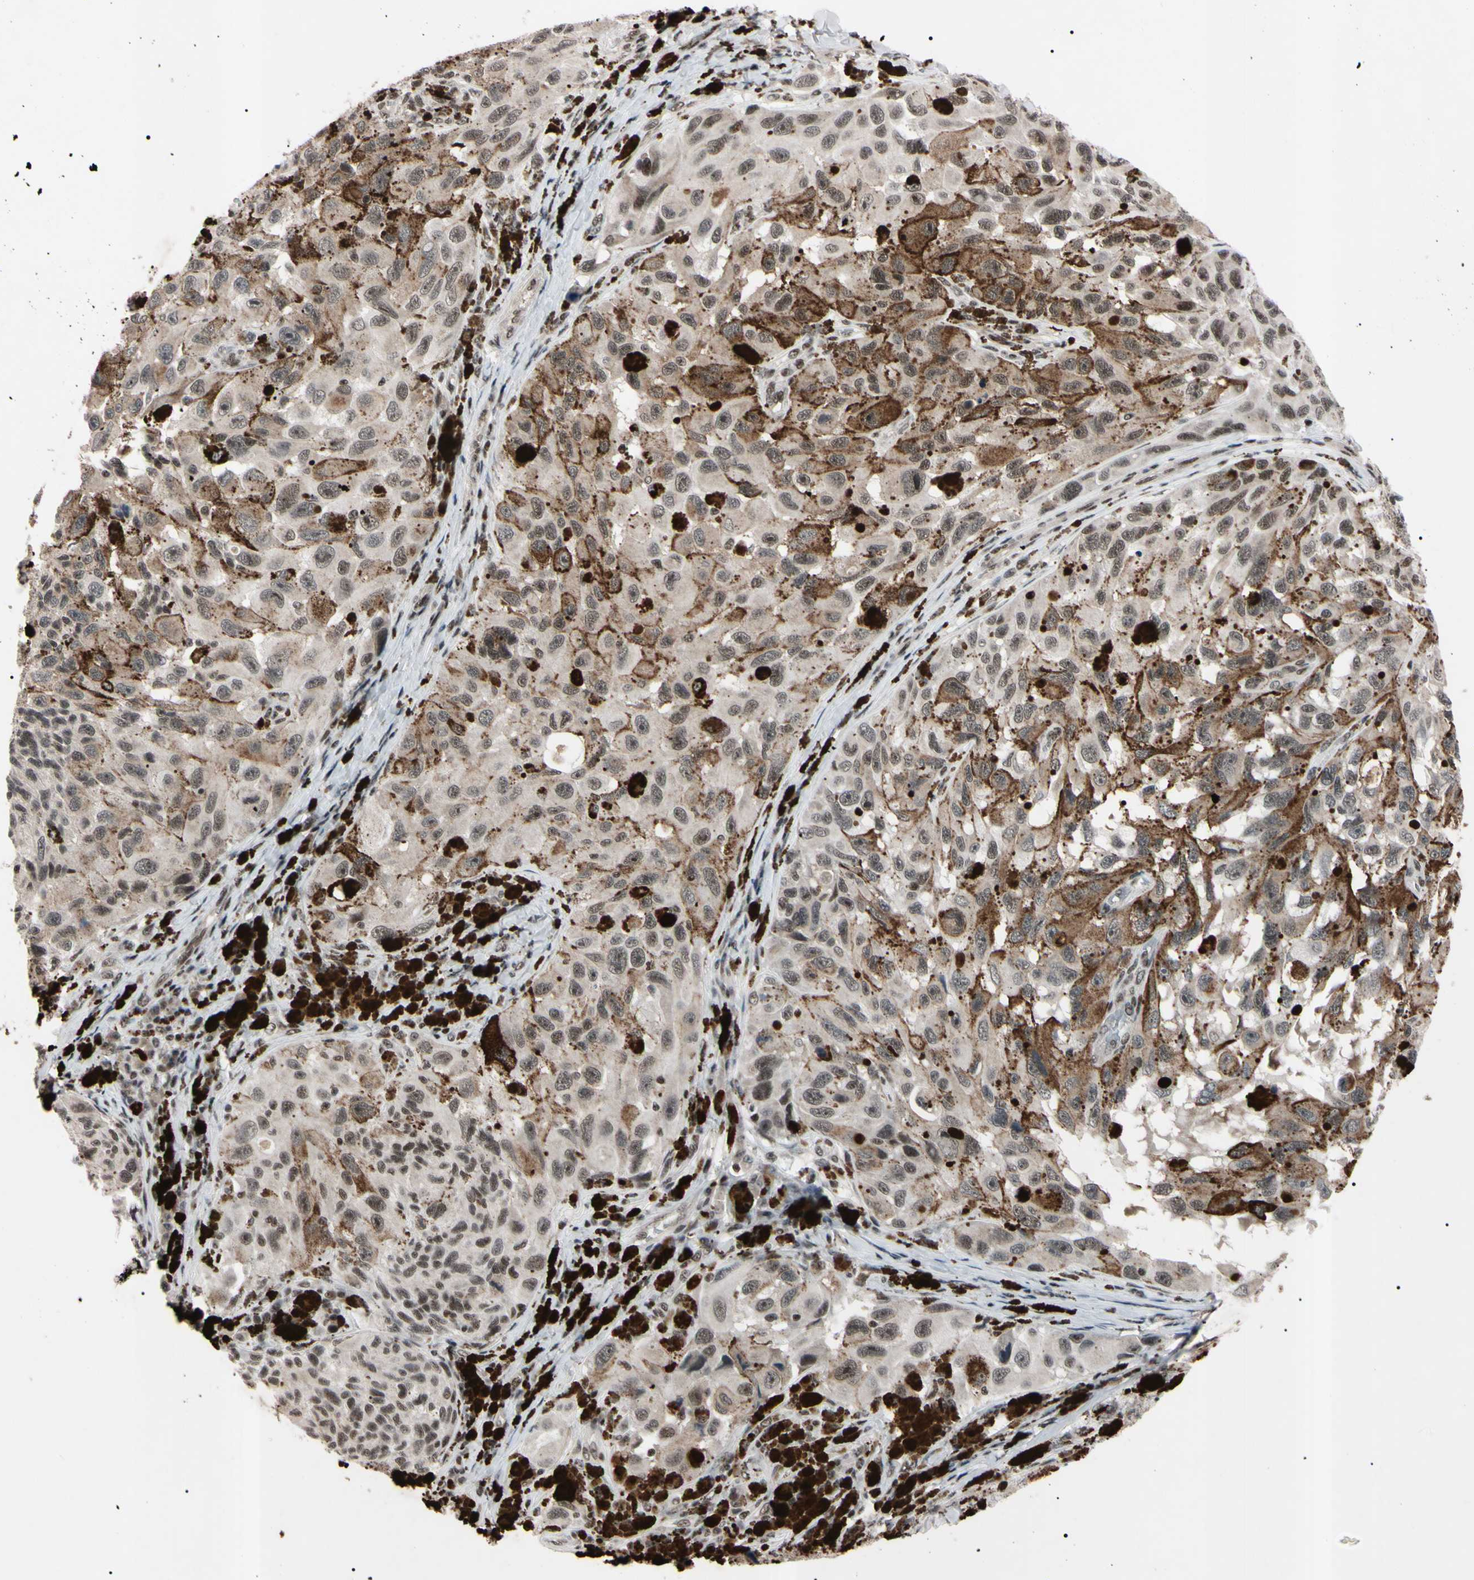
{"staining": {"intensity": "weak", "quantity": "25%-75%", "location": "nuclear"}, "tissue": "melanoma", "cell_type": "Tumor cells", "image_type": "cancer", "snomed": [{"axis": "morphology", "description": "Malignant melanoma, NOS"}, {"axis": "topography", "description": "Skin"}], "caption": "Weak nuclear positivity for a protein is identified in approximately 25%-75% of tumor cells of malignant melanoma using IHC.", "gene": "YY1", "patient": {"sex": "female", "age": 73}}